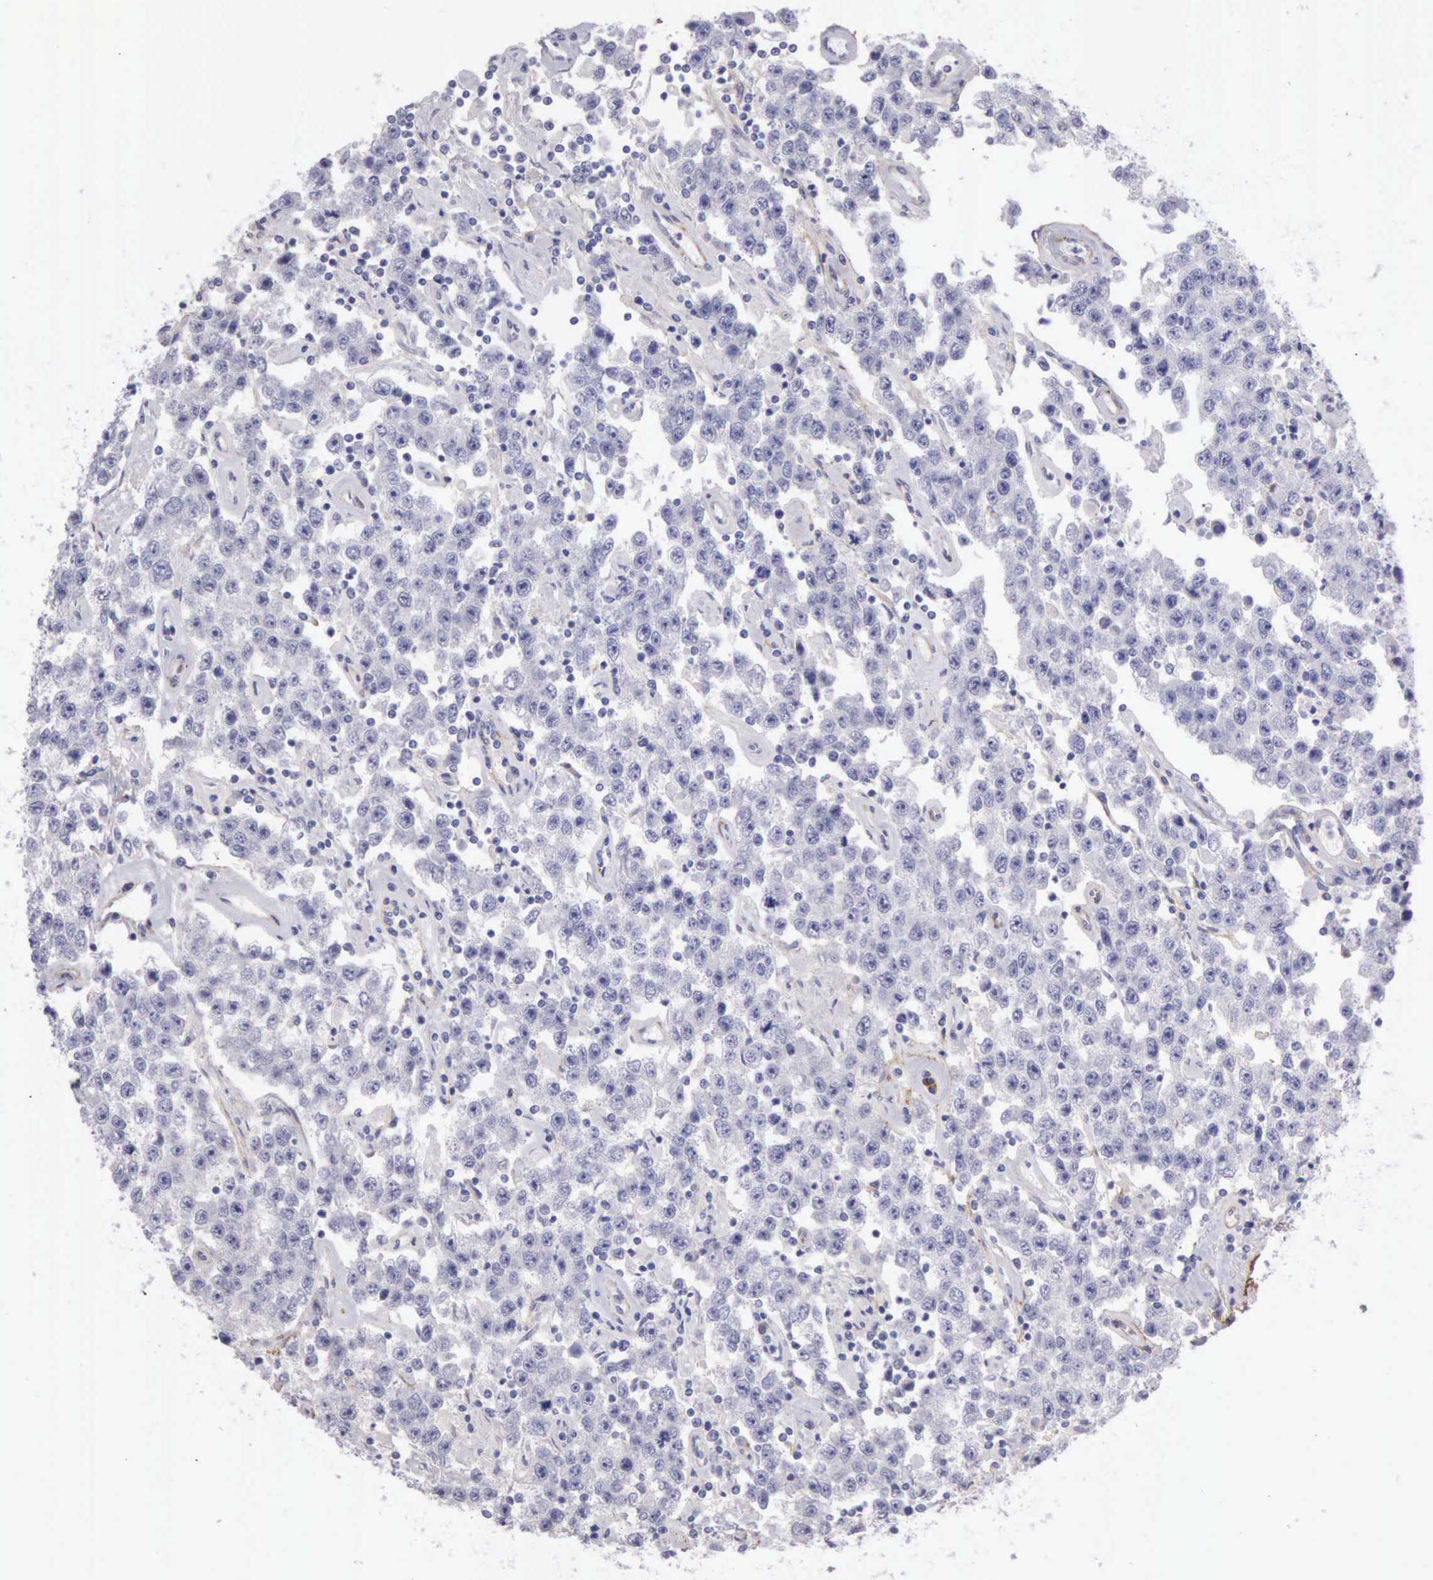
{"staining": {"intensity": "negative", "quantity": "none", "location": "none"}, "tissue": "testis cancer", "cell_type": "Tumor cells", "image_type": "cancer", "snomed": [{"axis": "morphology", "description": "Seminoma, NOS"}, {"axis": "topography", "description": "Testis"}], "caption": "A histopathology image of human seminoma (testis) is negative for staining in tumor cells.", "gene": "AOC3", "patient": {"sex": "male", "age": 52}}